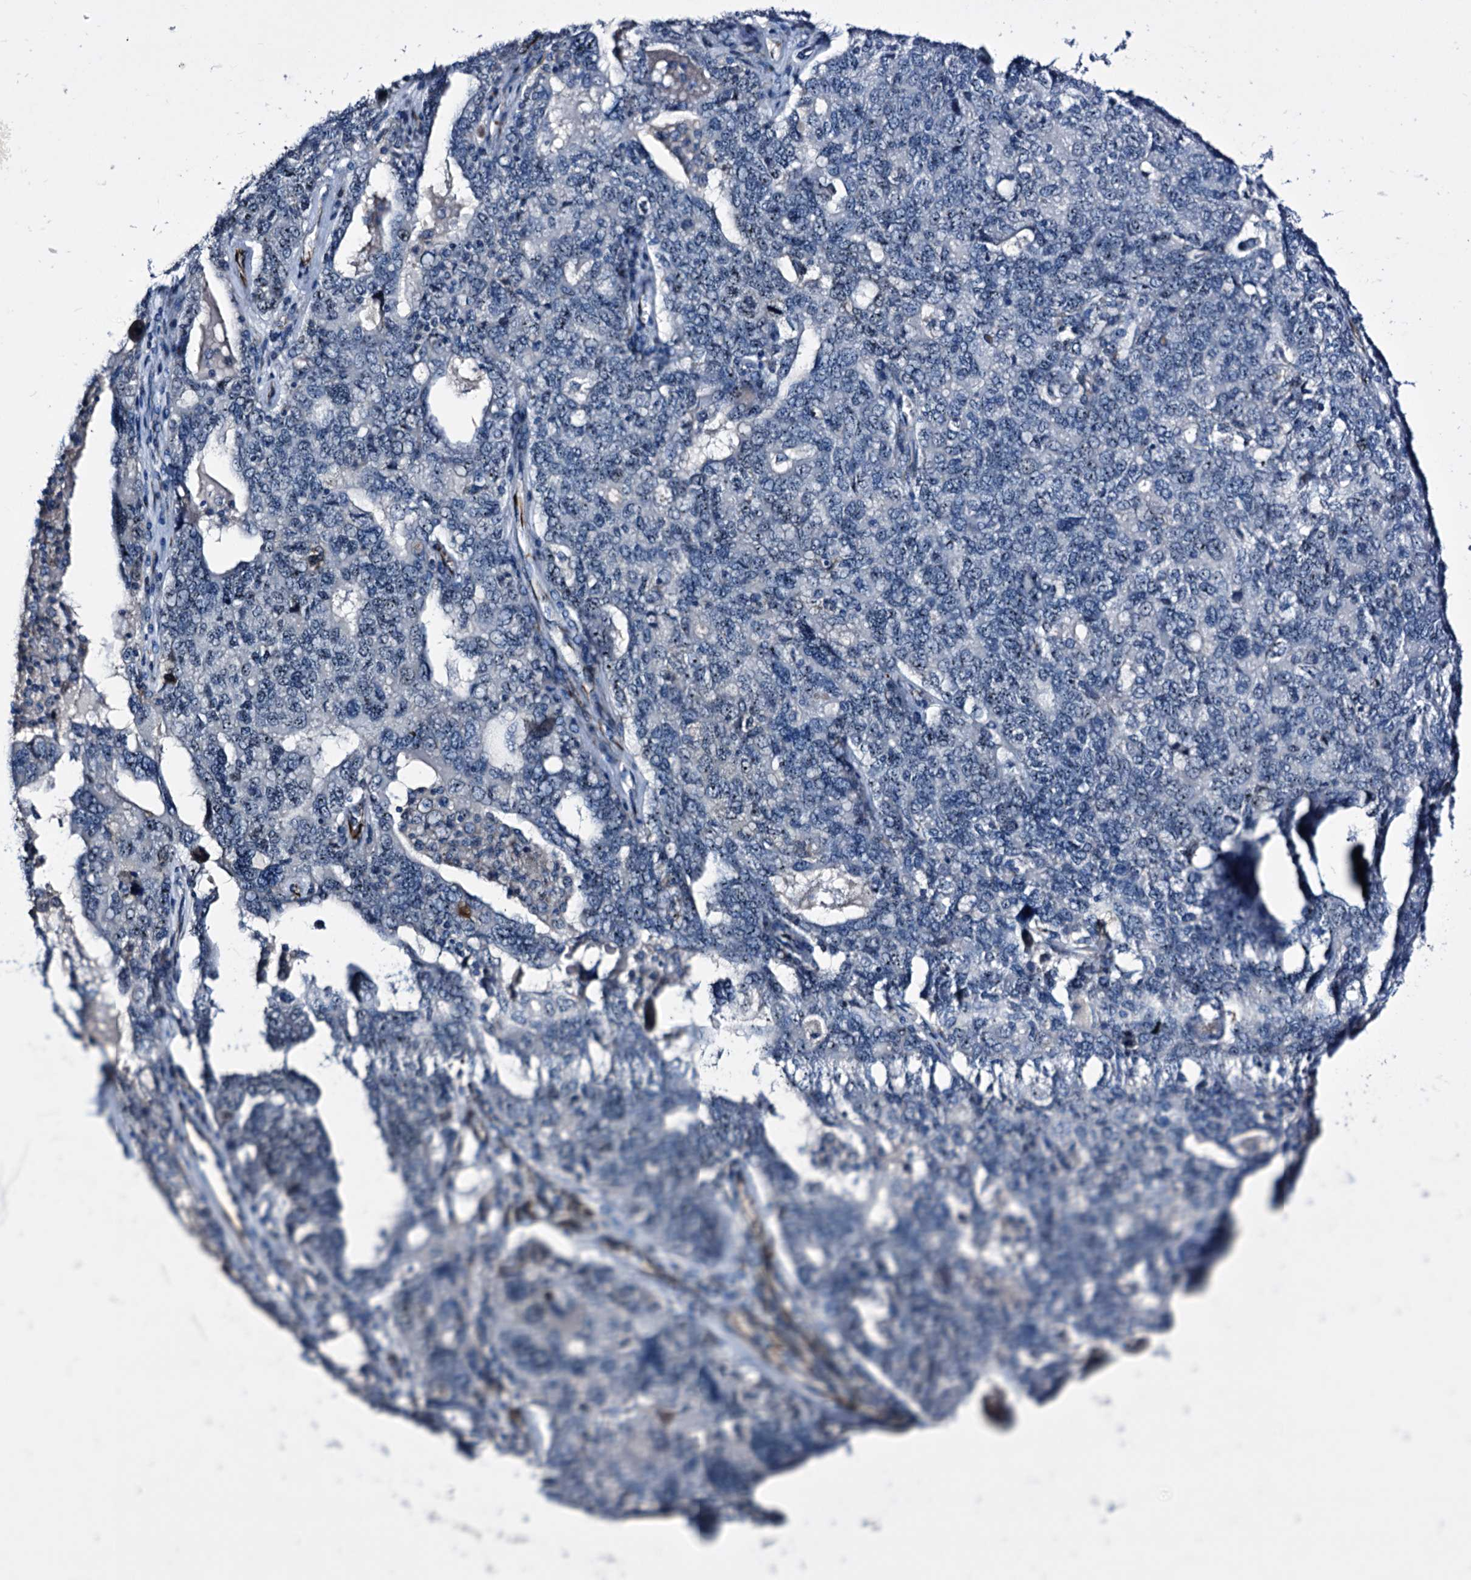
{"staining": {"intensity": "weak", "quantity": "<25%", "location": "nuclear"}, "tissue": "ovarian cancer", "cell_type": "Tumor cells", "image_type": "cancer", "snomed": [{"axis": "morphology", "description": "Carcinoma, endometroid"}, {"axis": "topography", "description": "Ovary"}], "caption": "An image of human endometroid carcinoma (ovarian) is negative for staining in tumor cells. The staining is performed using DAB (3,3'-diaminobenzidine) brown chromogen with nuclei counter-stained in using hematoxylin.", "gene": "EMG1", "patient": {"sex": "female", "age": 62}}